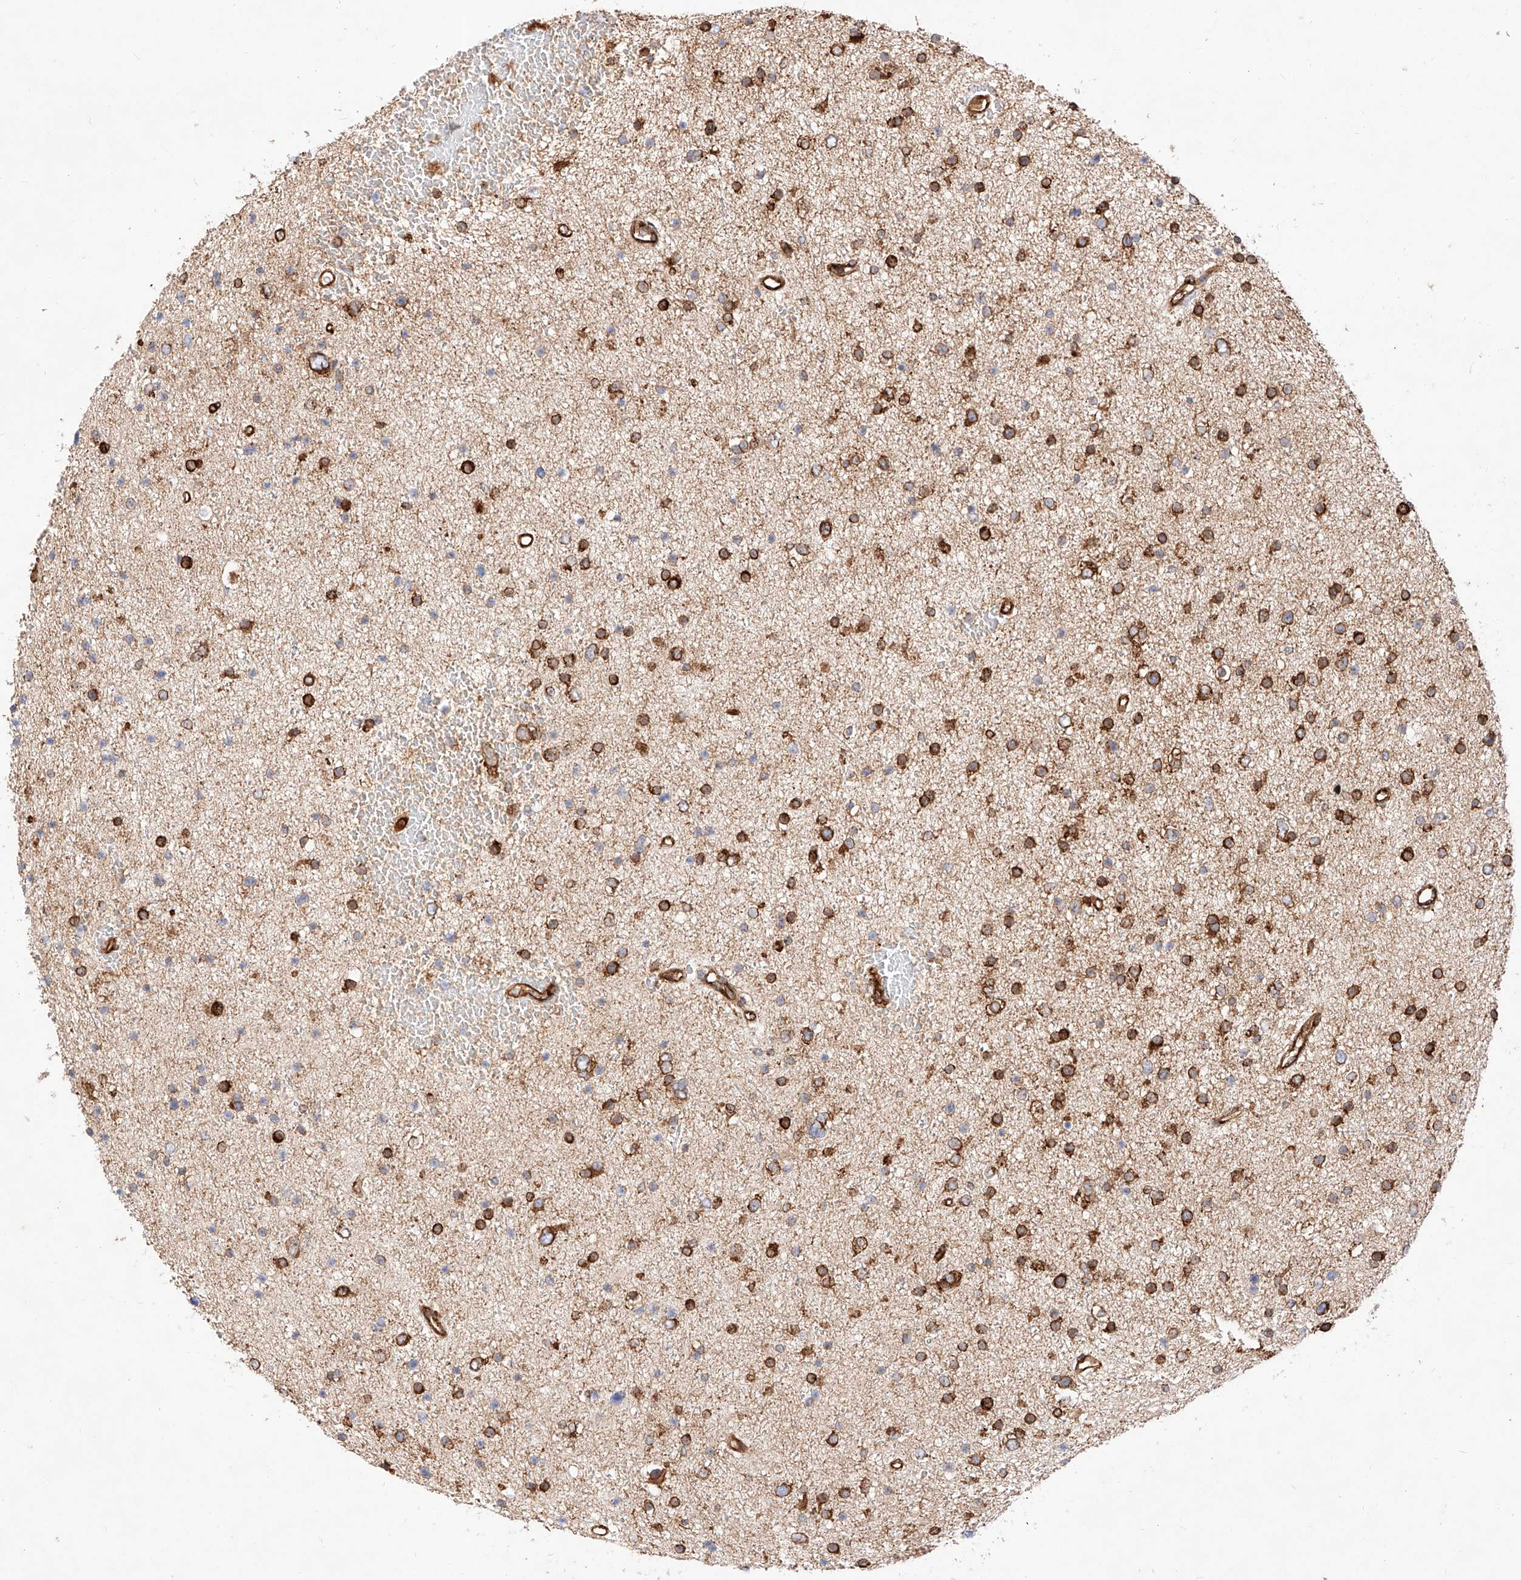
{"staining": {"intensity": "strong", "quantity": ">75%", "location": "cytoplasmic/membranous"}, "tissue": "glioma", "cell_type": "Tumor cells", "image_type": "cancer", "snomed": [{"axis": "morphology", "description": "Glioma, malignant, Low grade"}, {"axis": "topography", "description": "Brain"}], "caption": "Malignant low-grade glioma stained for a protein (brown) shows strong cytoplasmic/membranous positive expression in about >75% of tumor cells.", "gene": "CSGALNACT2", "patient": {"sex": "female", "age": 37}}